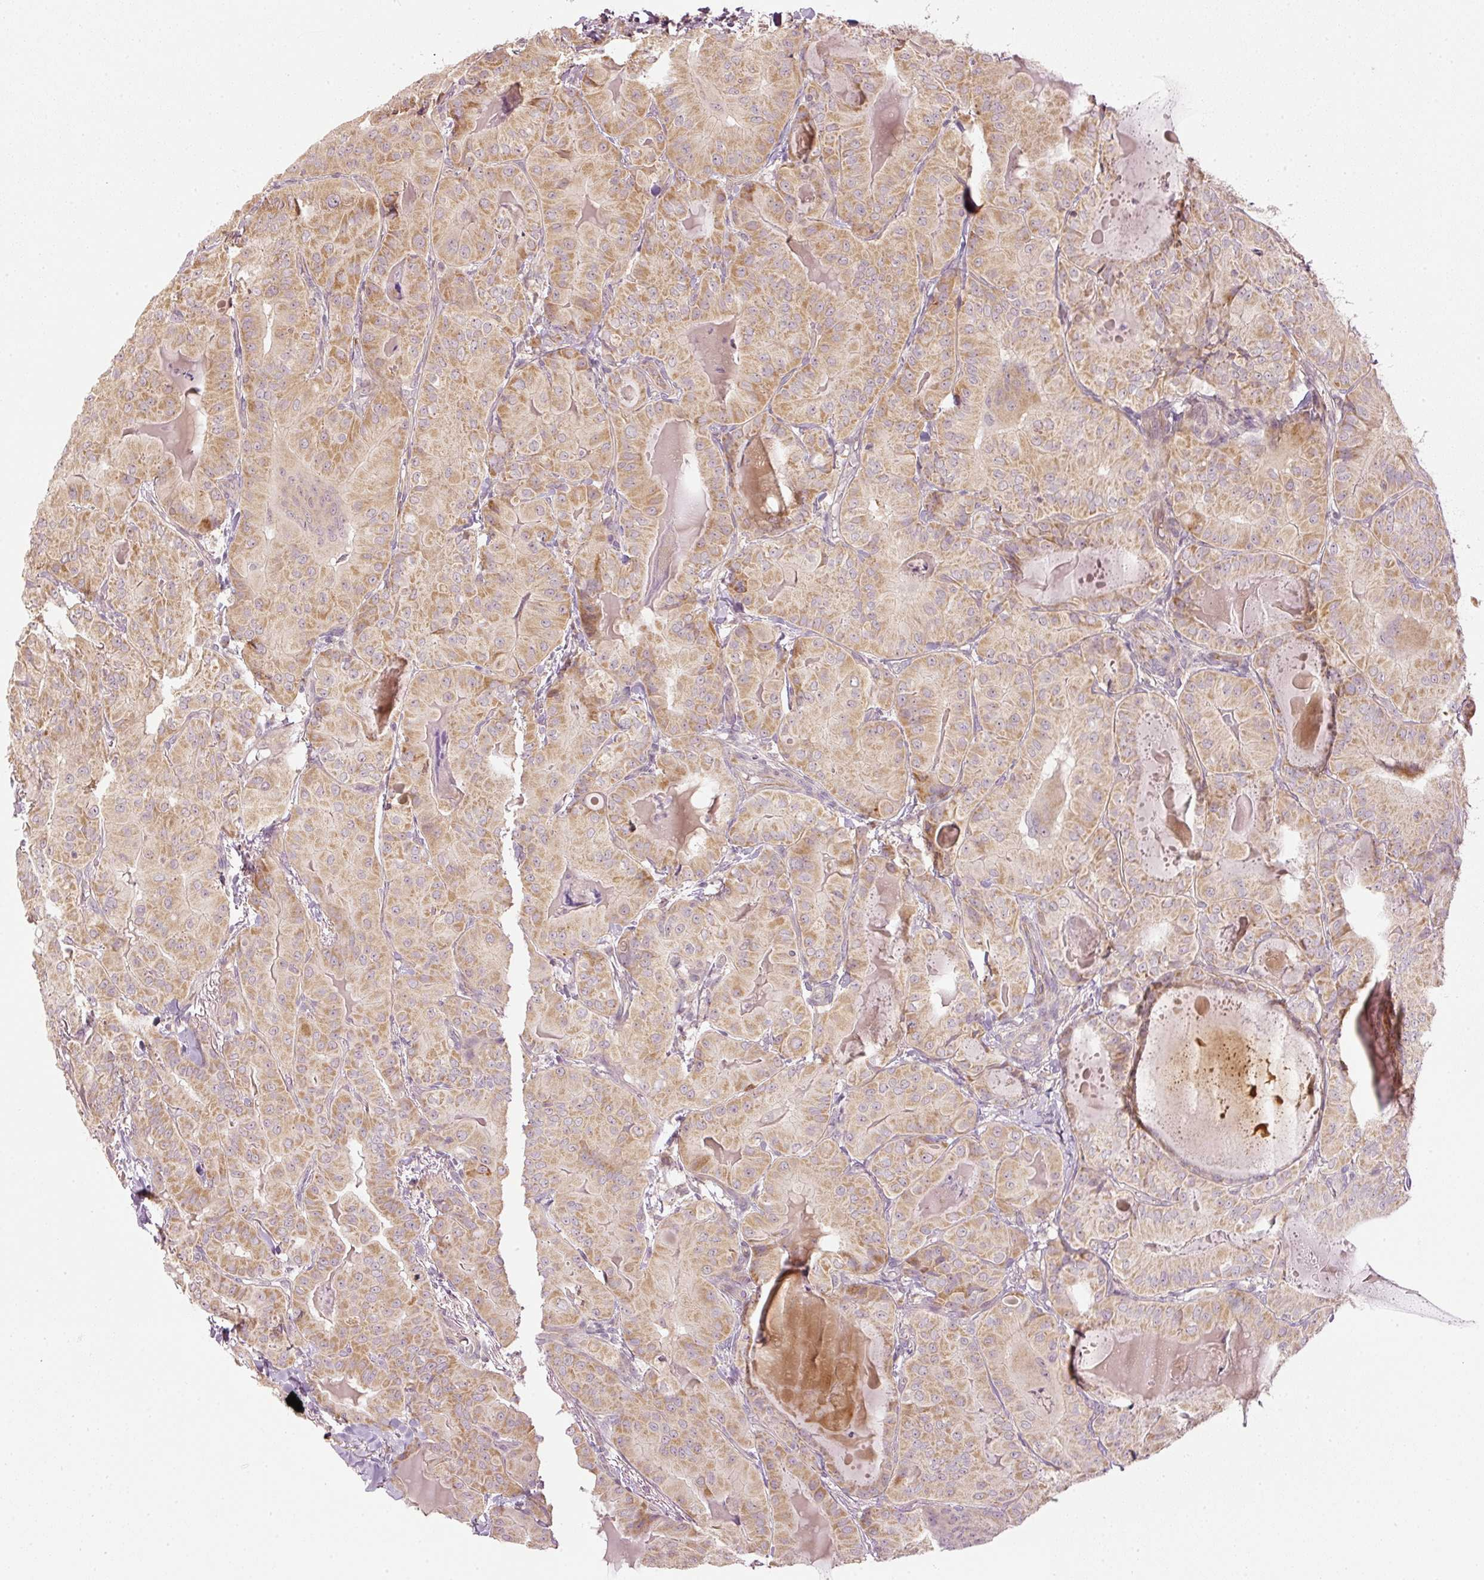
{"staining": {"intensity": "moderate", "quantity": ">75%", "location": "cytoplasmic/membranous"}, "tissue": "thyroid cancer", "cell_type": "Tumor cells", "image_type": "cancer", "snomed": [{"axis": "morphology", "description": "Papillary adenocarcinoma, NOS"}, {"axis": "topography", "description": "Thyroid gland"}], "caption": "Human thyroid cancer (papillary adenocarcinoma) stained with a protein marker shows moderate staining in tumor cells.", "gene": "CDC20B", "patient": {"sex": "female", "age": 68}}